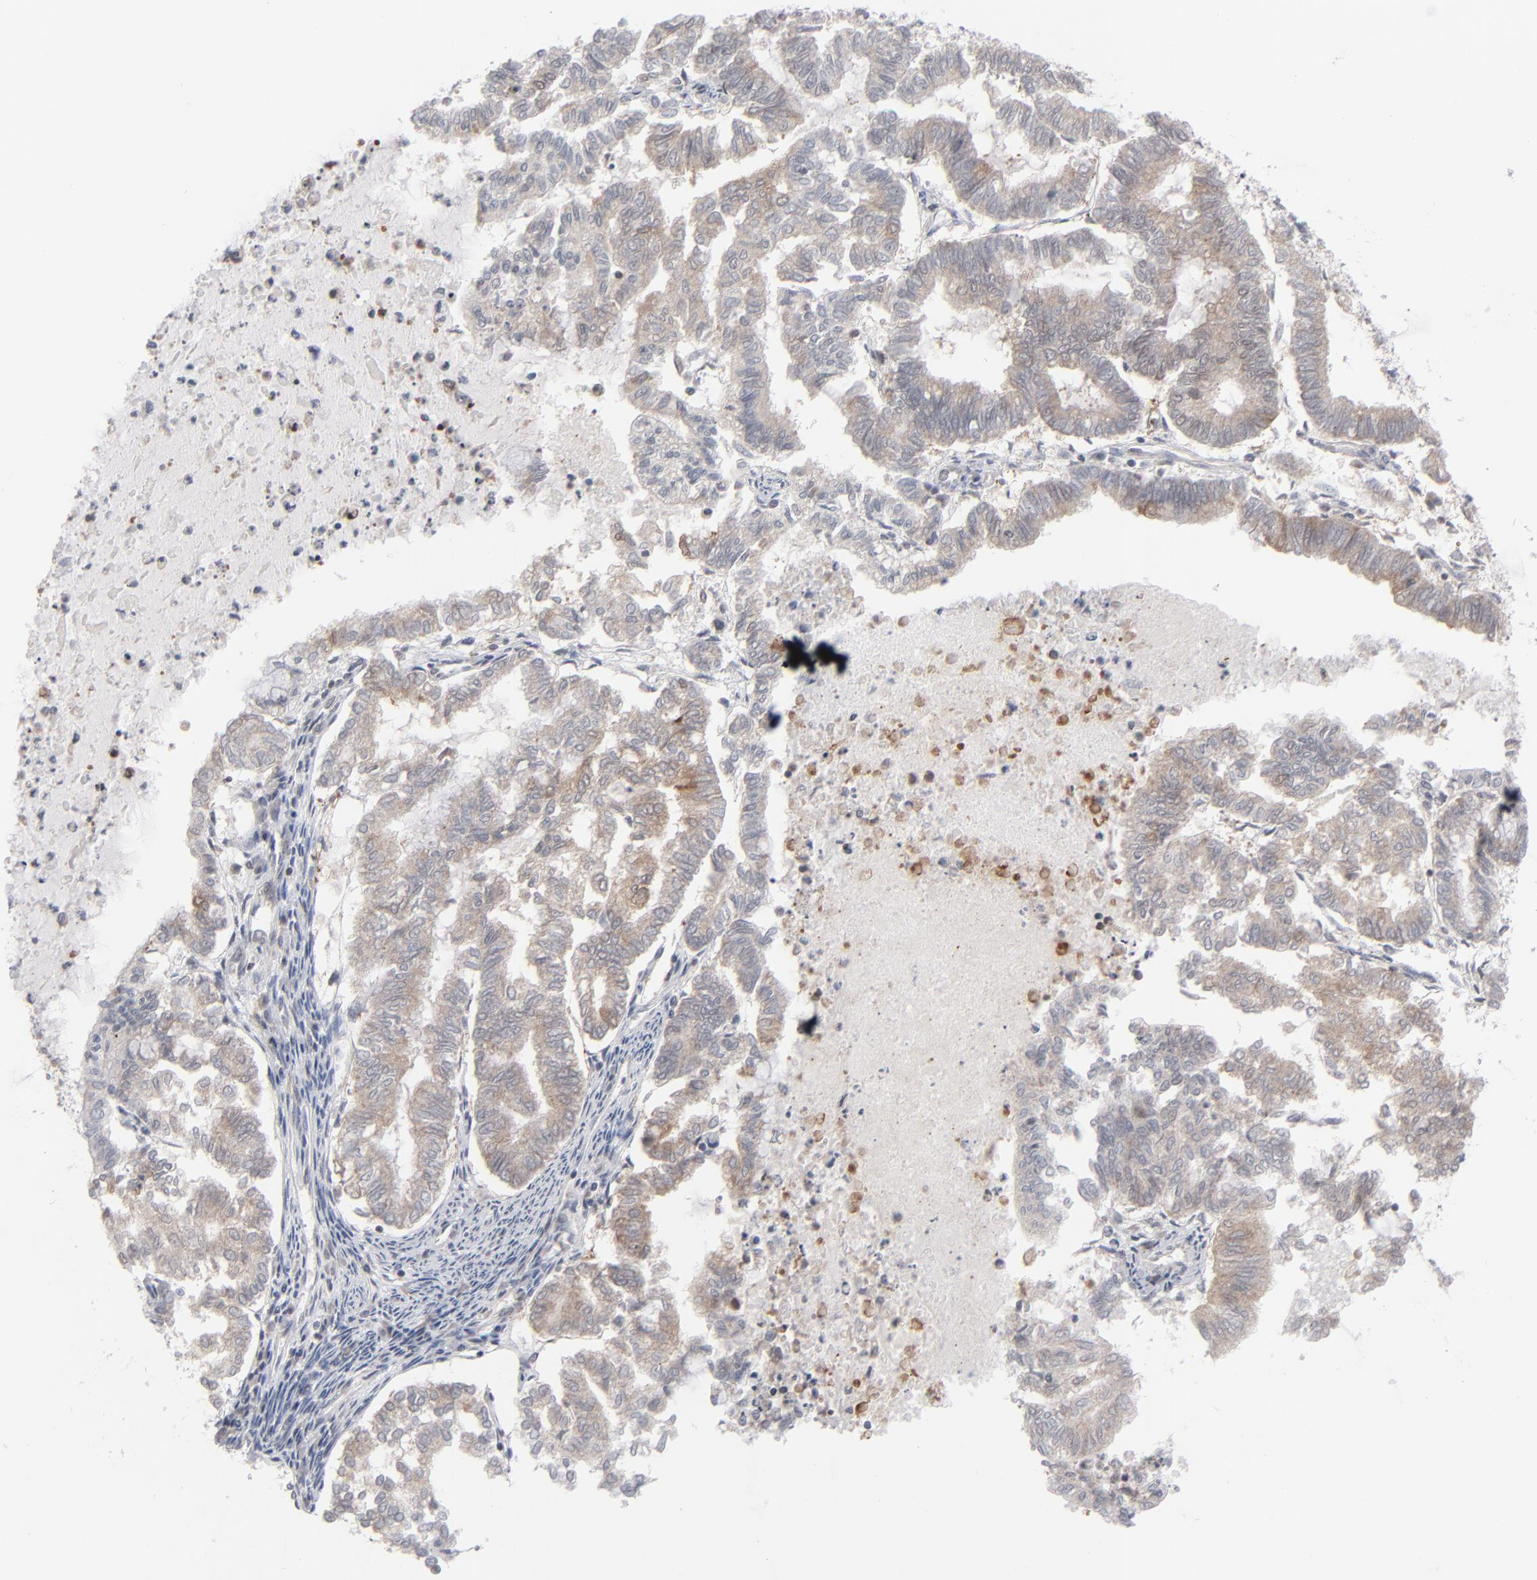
{"staining": {"intensity": "weak", "quantity": ">75%", "location": "cytoplasmic/membranous"}, "tissue": "endometrial cancer", "cell_type": "Tumor cells", "image_type": "cancer", "snomed": [{"axis": "morphology", "description": "Adenocarcinoma, NOS"}, {"axis": "topography", "description": "Endometrium"}], "caption": "Immunohistochemical staining of human adenocarcinoma (endometrial) demonstrates weak cytoplasmic/membranous protein expression in about >75% of tumor cells.", "gene": "POF1B", "patient": {"sex": "female", "age": 79}}